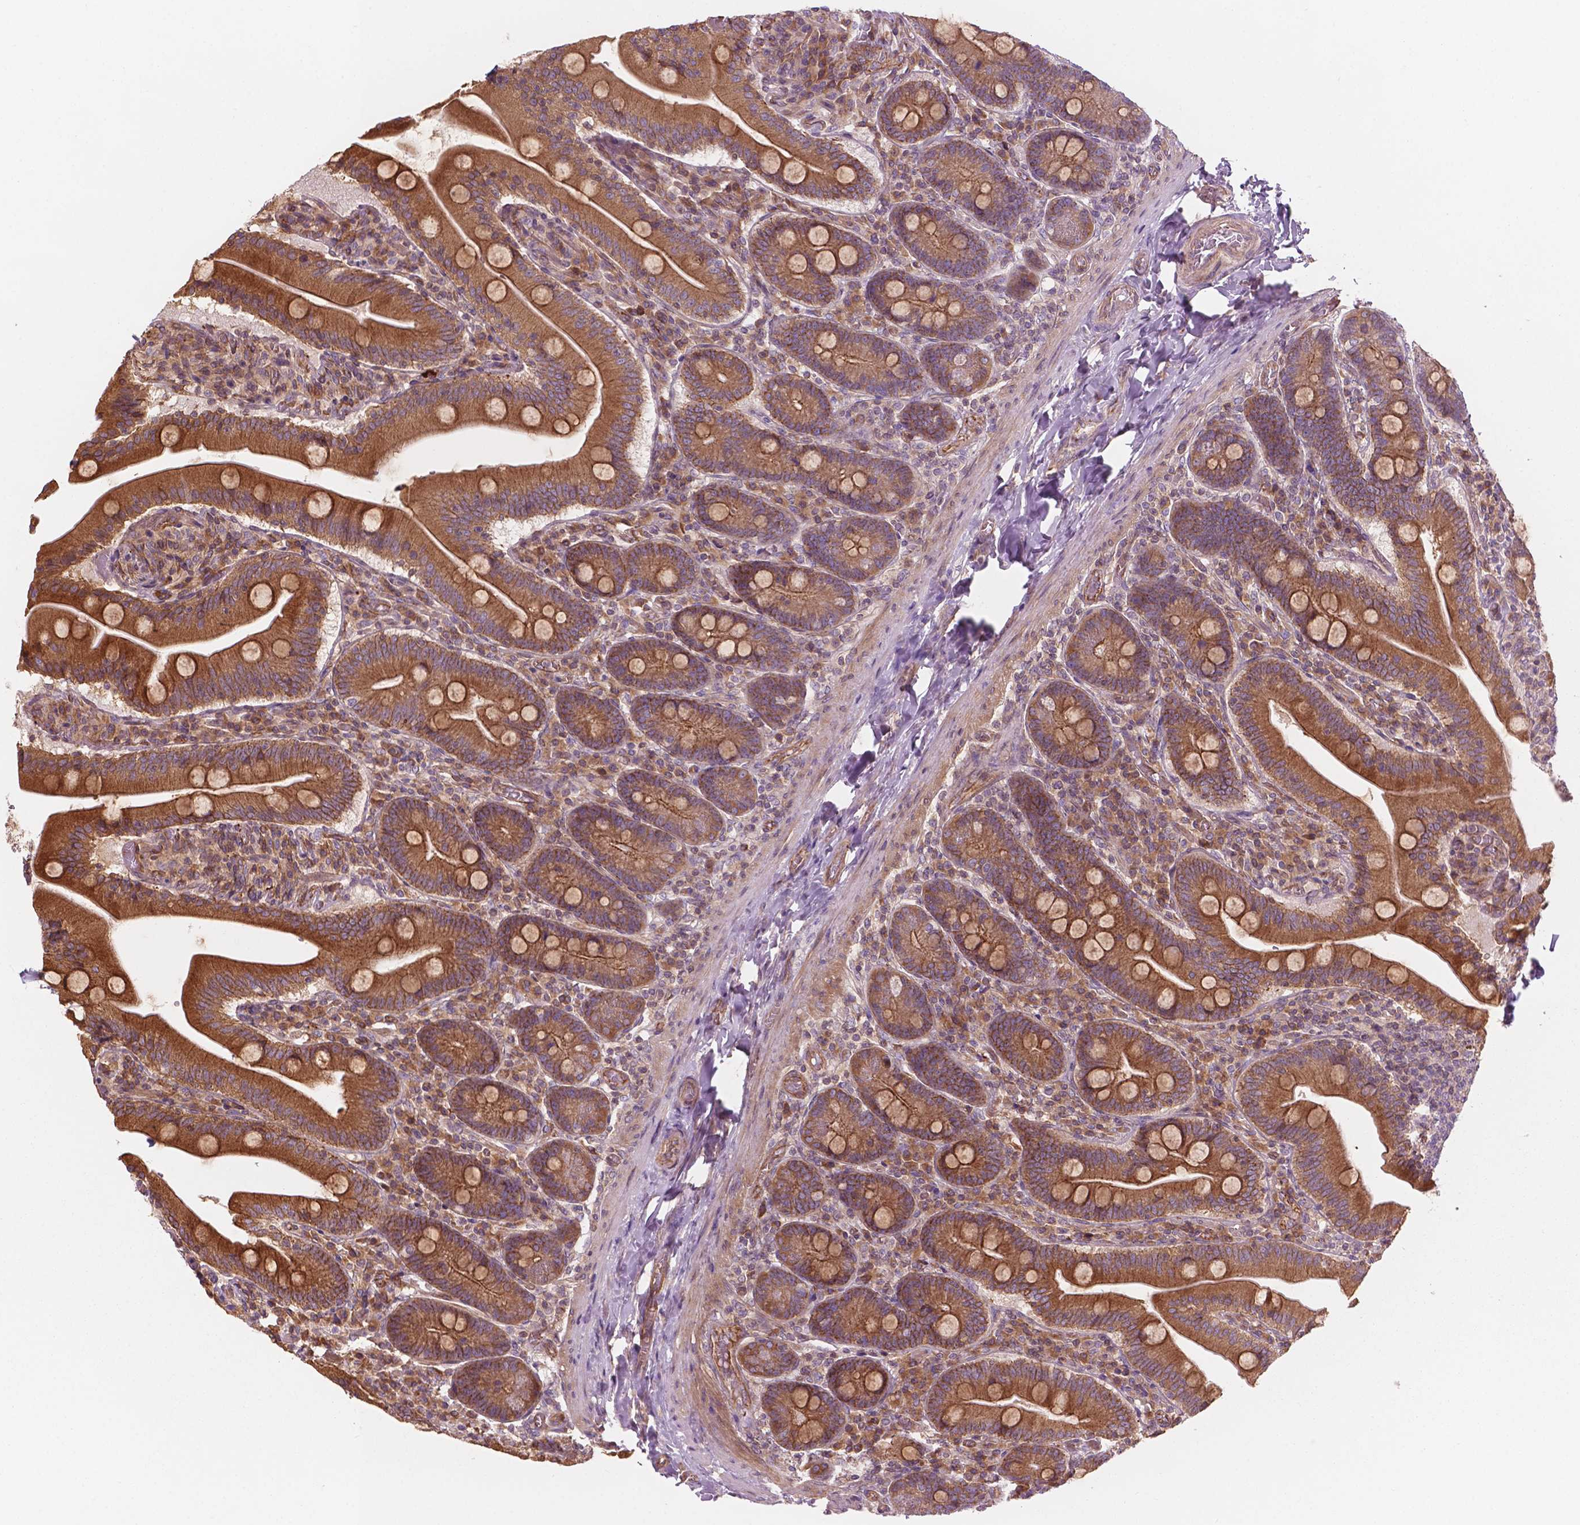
{"staining": {"intensity": "strong", "quantity": ">75%", "location": "cytoplasmic/membranous"}, "tissue": "small intestine", "cell_type": "Glandular cells", "image_type": "normal", "snomed": [{"axis": "morphology", "description": "Normal tissue, NOS"}, {"axis": "topography", "description": "Small intestine"}], "caption": "Normal small intestine exhibits strong cytoplasmic/membranous positivity in about >75% of glandular cells (DAB (3,3'-diaminobenzidine) IHC, brown staining for protein, blue staining for nuclei)..", "gene": "SURF4", "patient": {"sex": "male", "age": 37}}